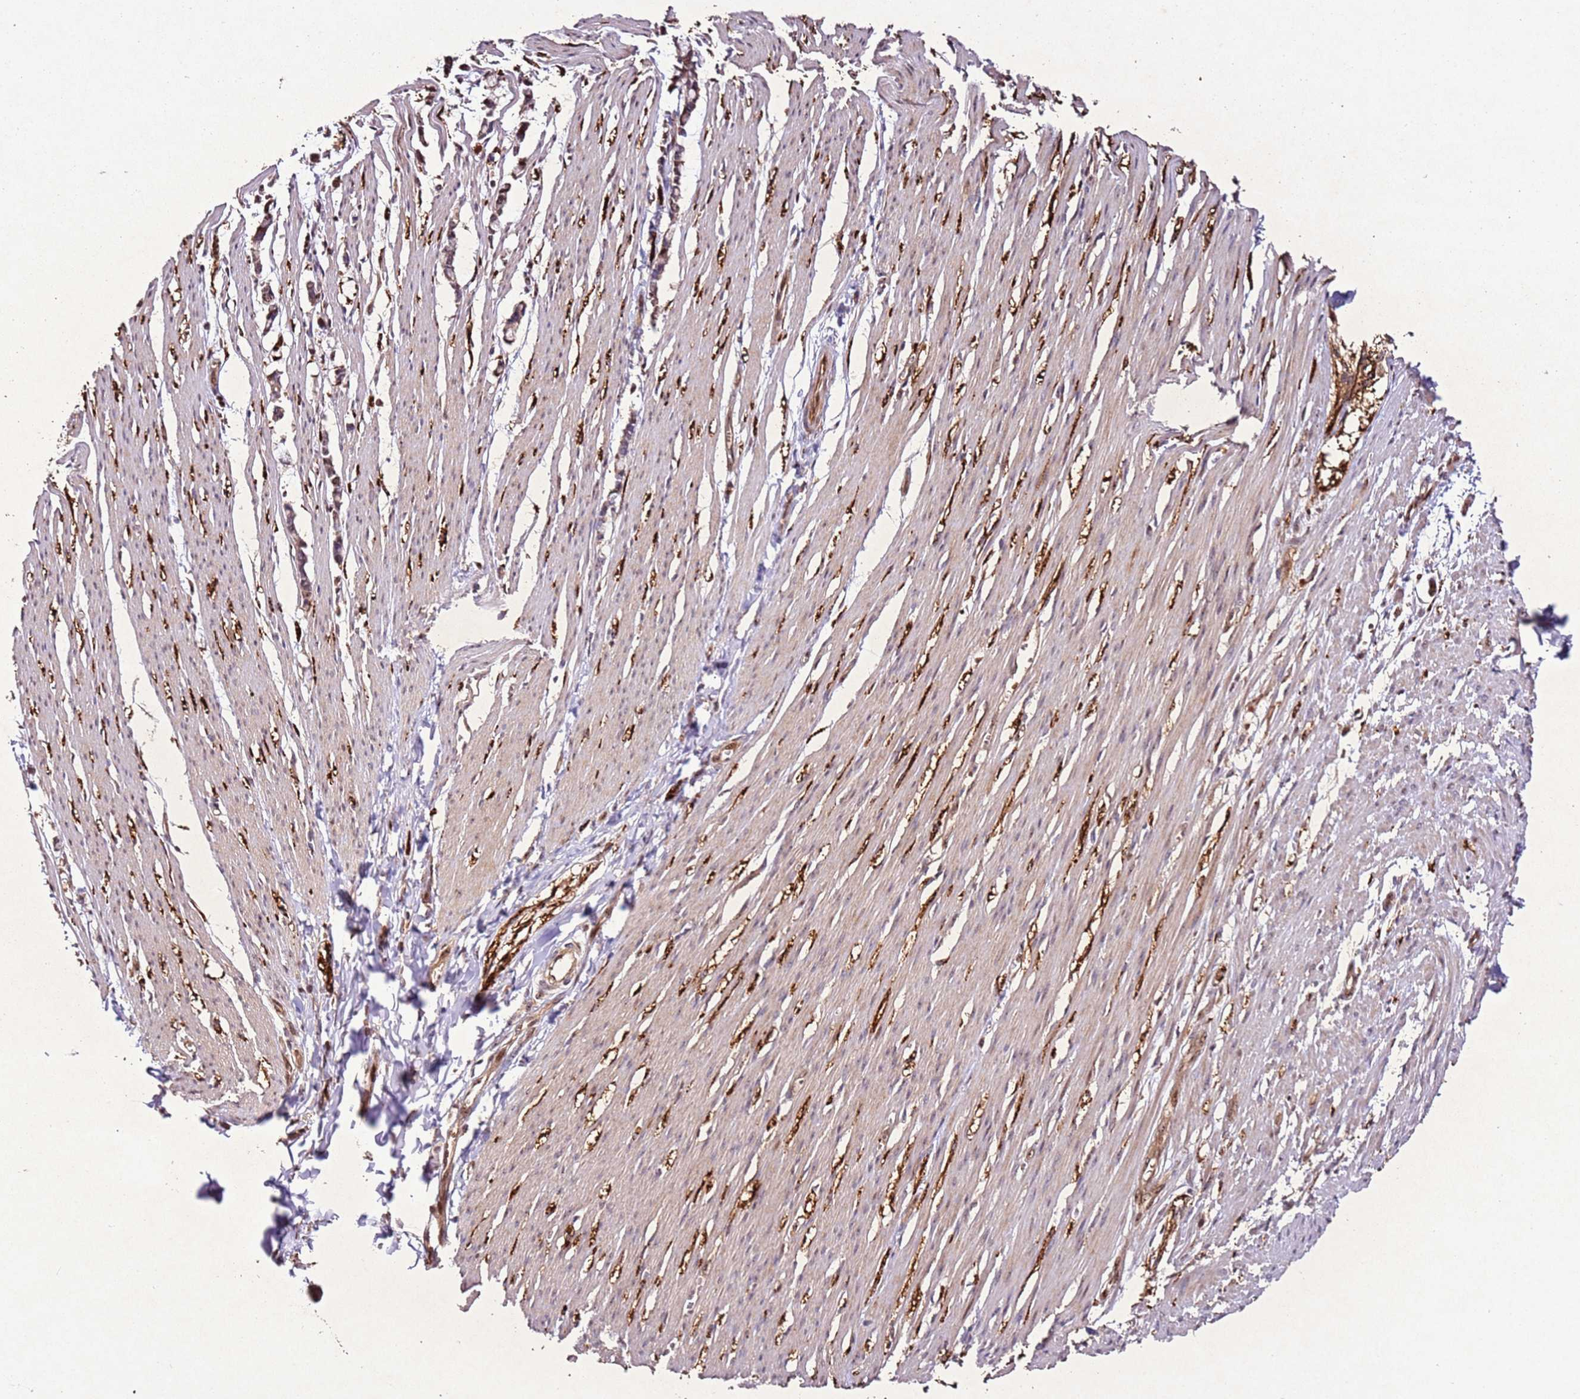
{"staining": {"intensity": "moderate", "quantity": "<25%", "location": "cytoplasmic/membranous"}, "tissue": "smooth muscle", "cell_type": "Smooth muscle cells", "image_type": "normal", "snomed": [{"axis": "morphology", "description": "Normal tissue, NOS"}, {"axis": "morphology", "description": "Adenocarcinoma, NOS"}, {"axis": "topography", "description": "Colon"}, {"axis": "topography", "description": "Peripheral nerve tissue"}], "caption": "This is a histology image of immunohistochemistry (IHC) staining of unremarkable smooth muscle, which shows moderate positivity in the cytoplasmic/membranous of smooth muscle cells.", "gene": "PTMA", "patient": {"sex": "male", "age": 14}}